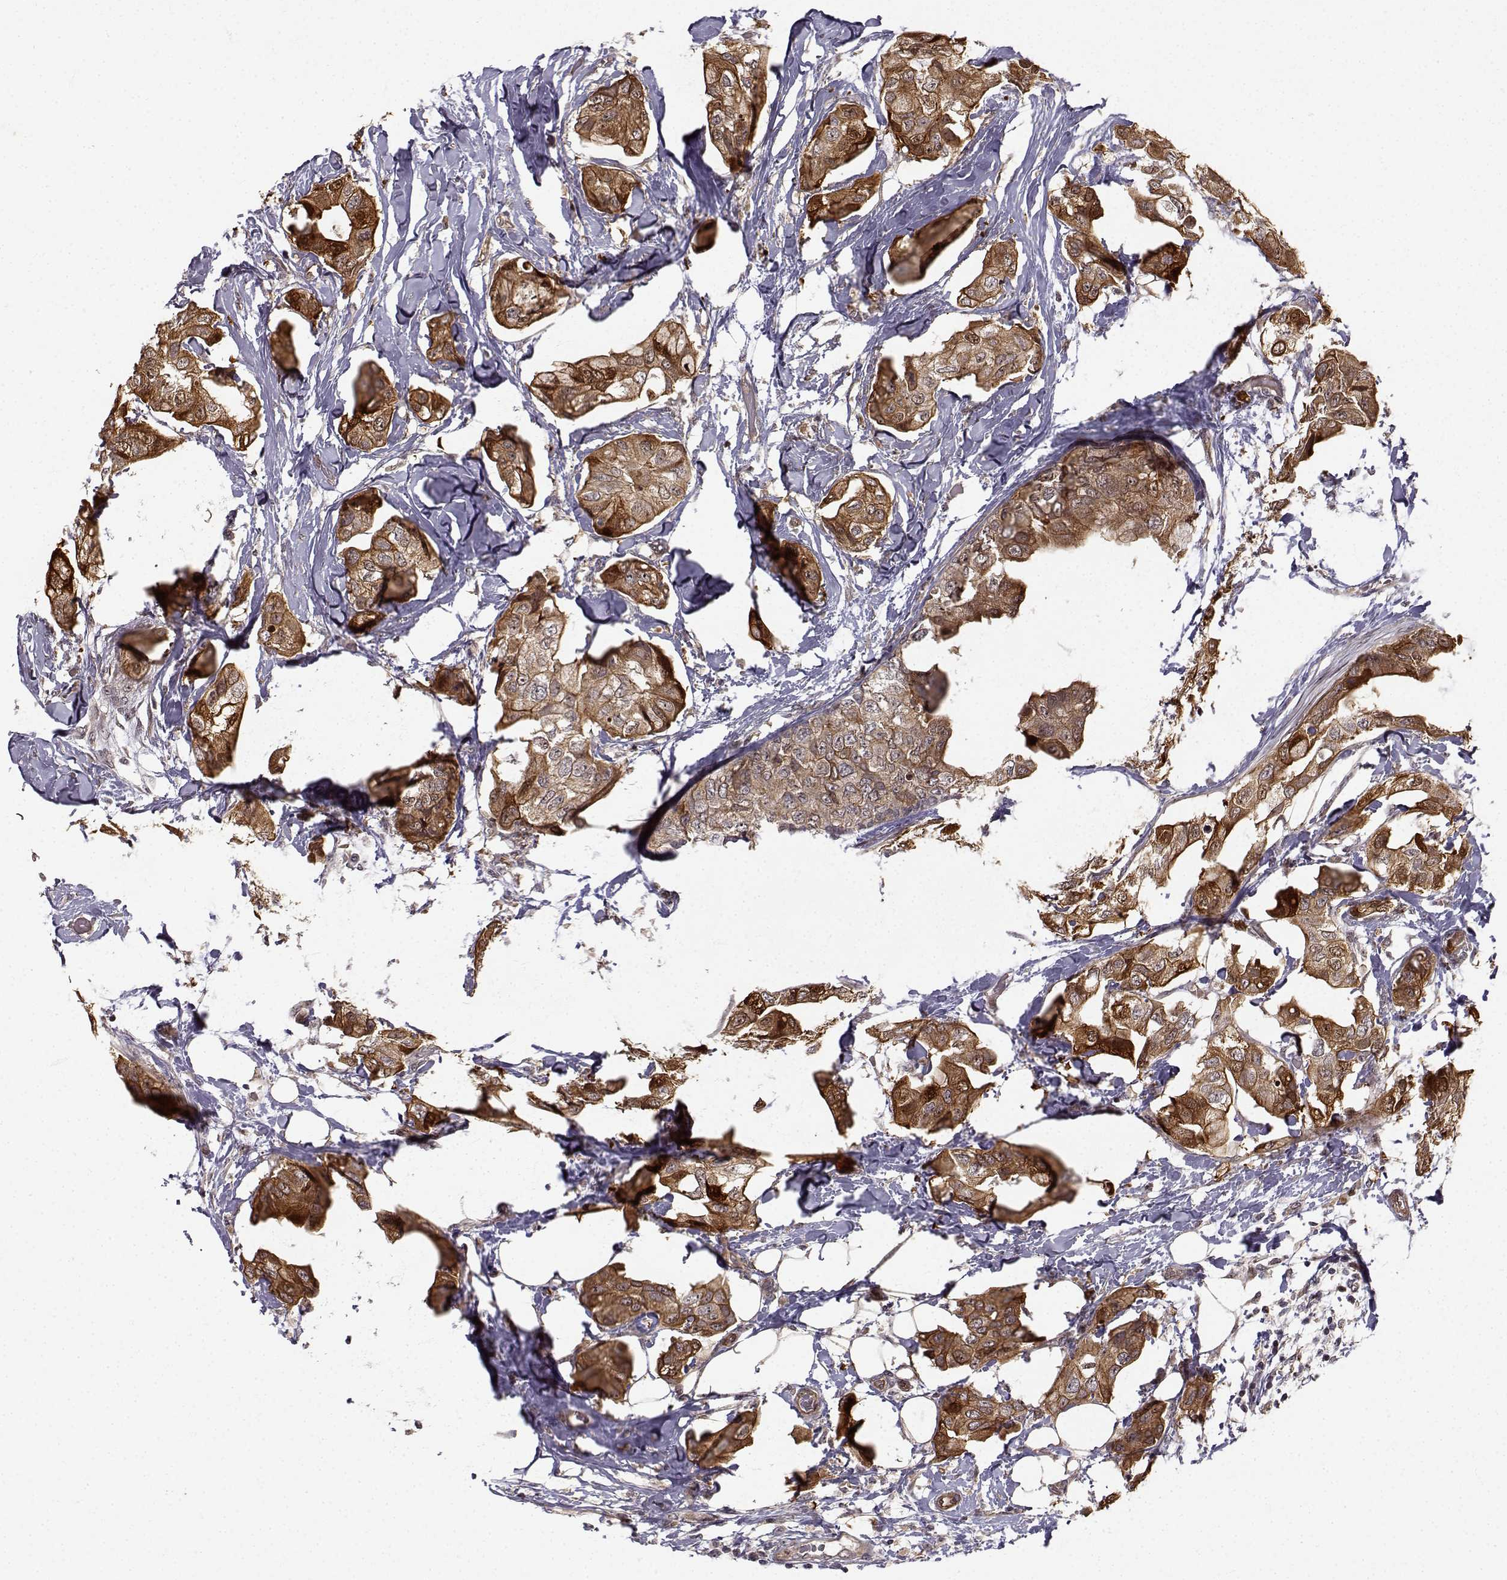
{"staining": {"intensity": "strong", "quantity": "25%-75%", "location": "cytoplasmic/membranous"}, "tissue": "breast cancer", "cell_type": "Tumor cells", "image_type": "cancer", "snomed": [{"axis": "morphology", "description": "Normal tissue, NOS"}, {"axis": "morphology", "description": "Duct carcinoma"}, {"axis": "topography", "description": "Breast"}], "caption": "Human breast cancer stained with a protein marker shows strong staining in tumor cells.", "gene": "APC", "patient": {"sex": "female", "age": 40}}